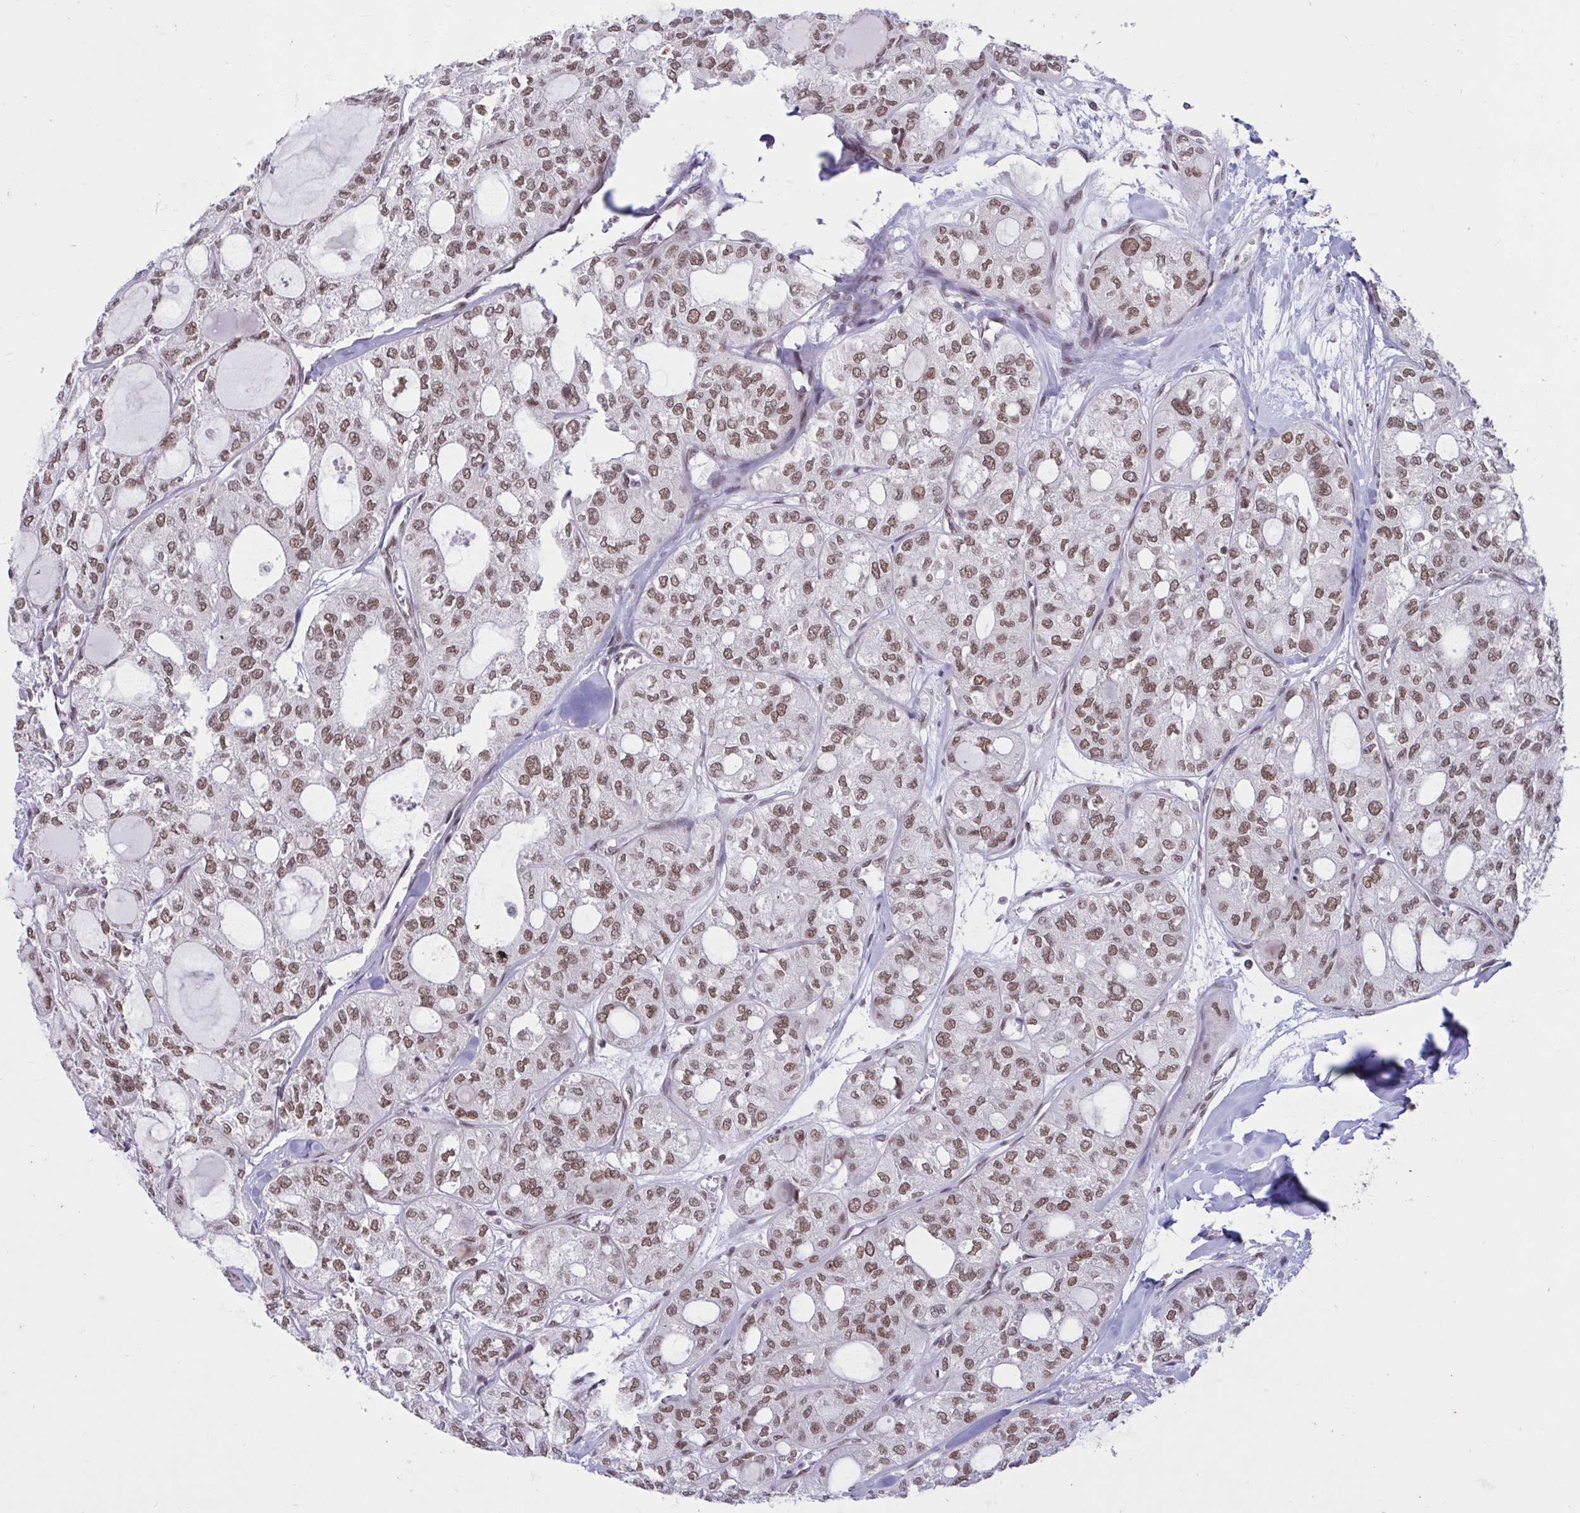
{"staining": {"intensity": "moderate", "quantity": ">75%", "location": "nuclear"}, "tissue": "thyroid cancer", "cell_type": "Tumor cells", "image_type": "cancer", "snomed": [{"axis": "morphology", "description": "Follicular adenoma carcinoma, NOS"}, {"axis": "topography", "description": "Thyroid gland"}], "caption": "High-power microscopy captured an IHC histopathology image of thyroid cancer, revealing moderate nuclear staining in approximately >75% of tumor cells.", "gene": "PHF10", "patient": {"sex": "male", "age": 75}}